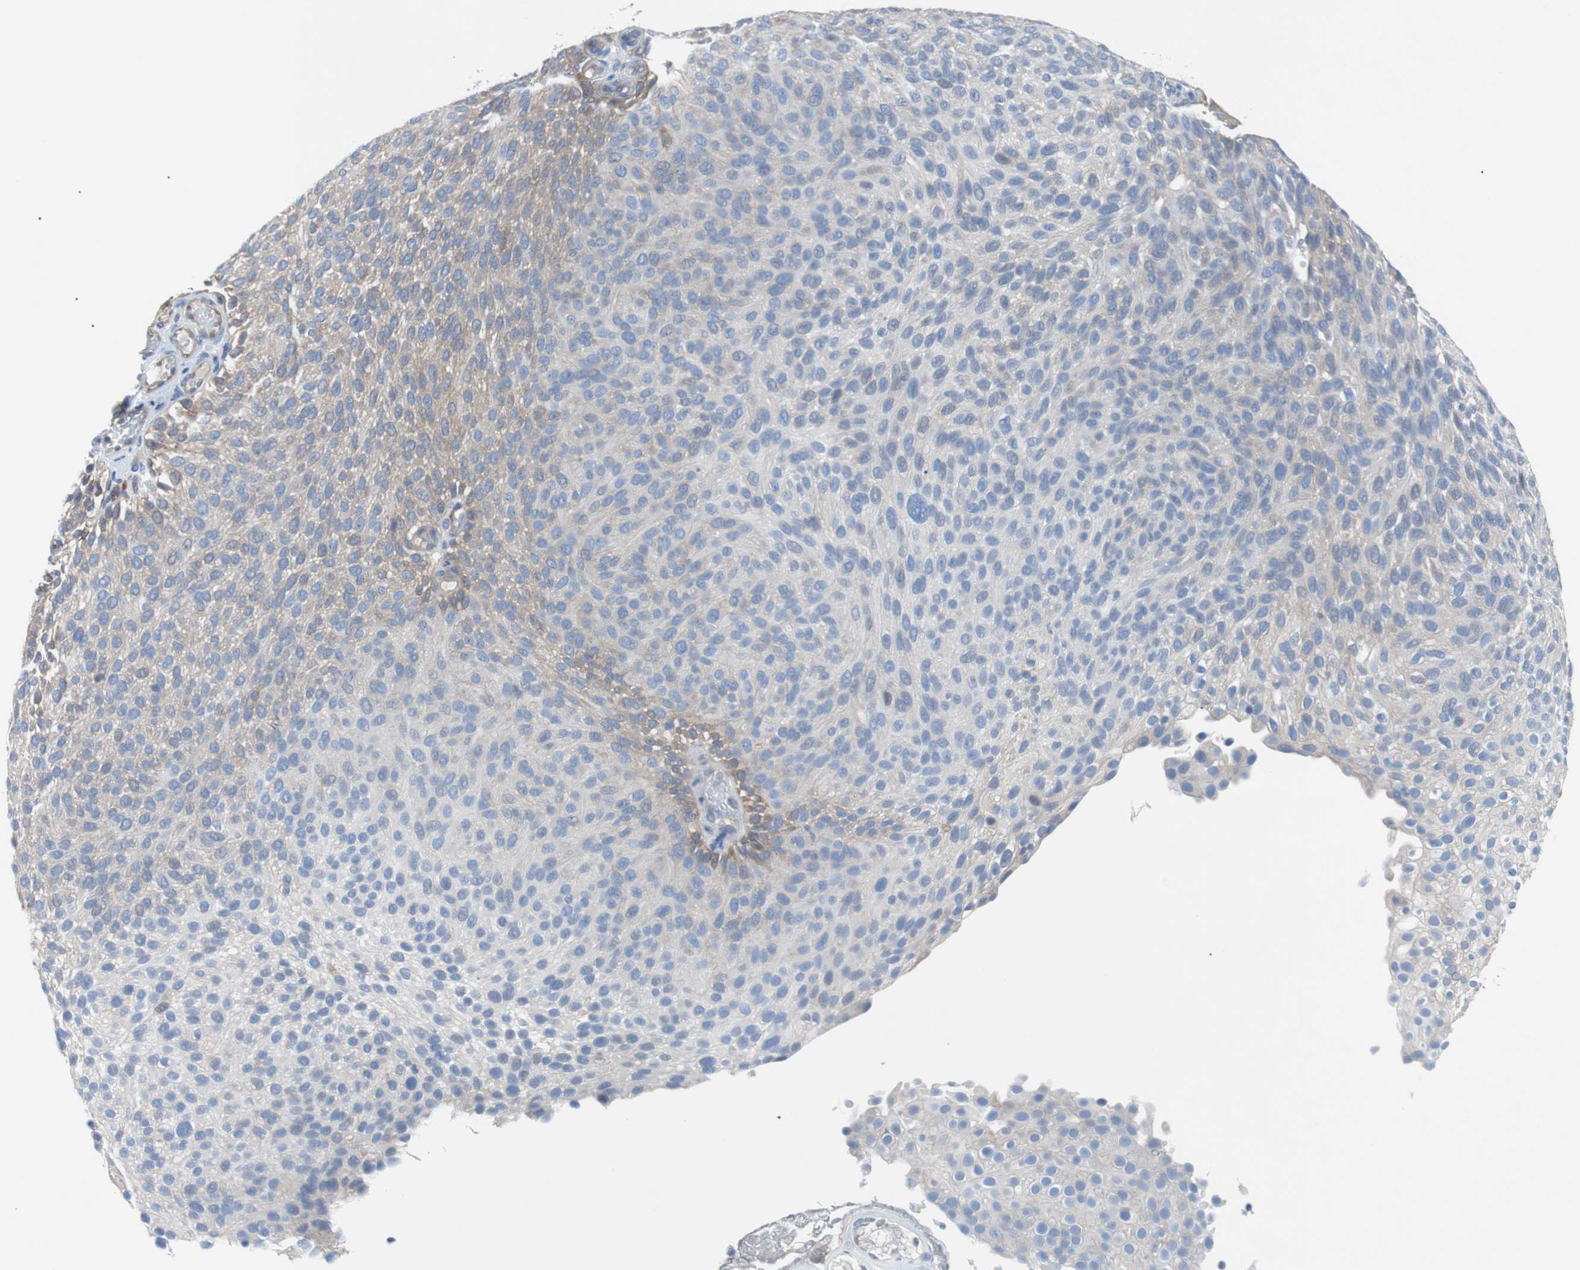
{"staining": {"intensity": "weak", "quantity": "<25%", "location": "cytoplasmic/membranous"}, "tissue": "urothelial cancer", "cell_type": "Tumor cells", "image_type": "cancer", "snomed": [{"axis": "morphology", "description": "Urothelial carcinoma, Low grade"}, {"axis": "topography", "description": "Urinary bladder"}], "caption": "IHC photomicrograph of neoplastic tissue: urothelial carcinoma (low-grade) stained with DAB (3,3'-diaminobenzidine) demonstrates no significant protein expression in tumor cells. (DAB immunohistochemistry (IHC) visualized using brightfield microscopy, high magnification).", "gene": "EEF2K", "patient": {"sex": "male", "age": 78}}